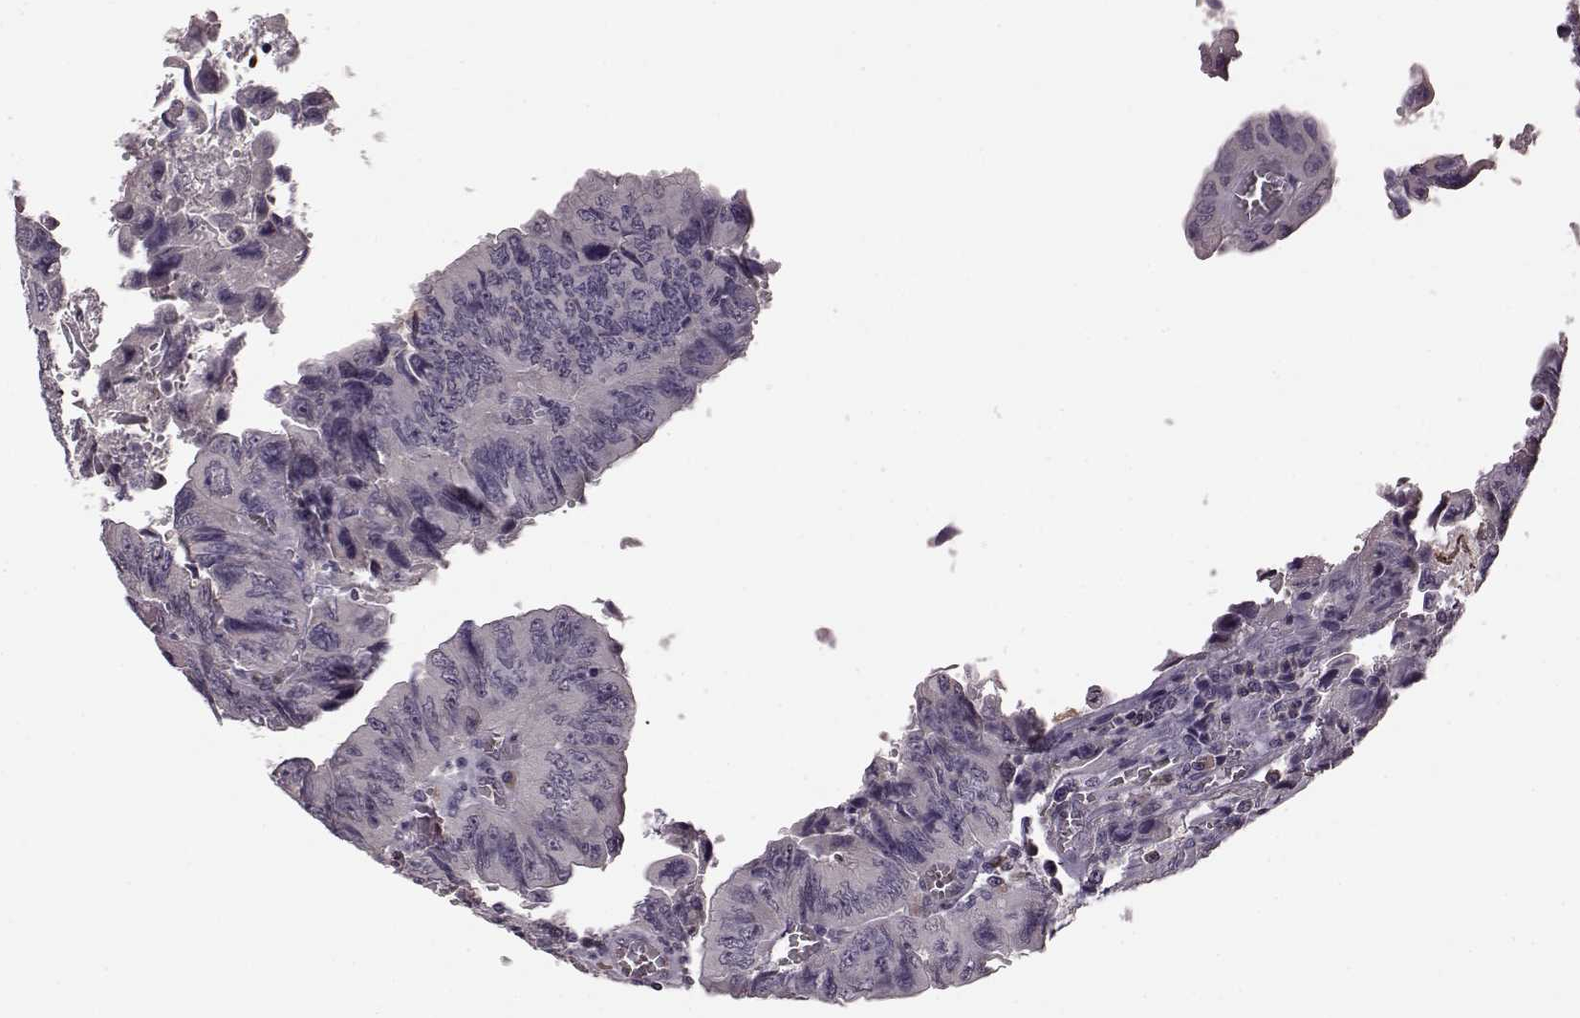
{"staining": {"intensity": "negative", "quantity": "none", "location": "none"}, "tissue": "colorectal cancer", "cell_type": "Tumor cells", "image_type": "cancer", "snomed": [{"axis": "morphology", "description": "Adenocarcinoma, NOS"}, {"axis": "topography", "description": "Colon"}], "caption": "Tumor cells show no significant staining in colorectal cancer.", "gene": "NRL", "patient": {"sex": "female", "age": 84}}